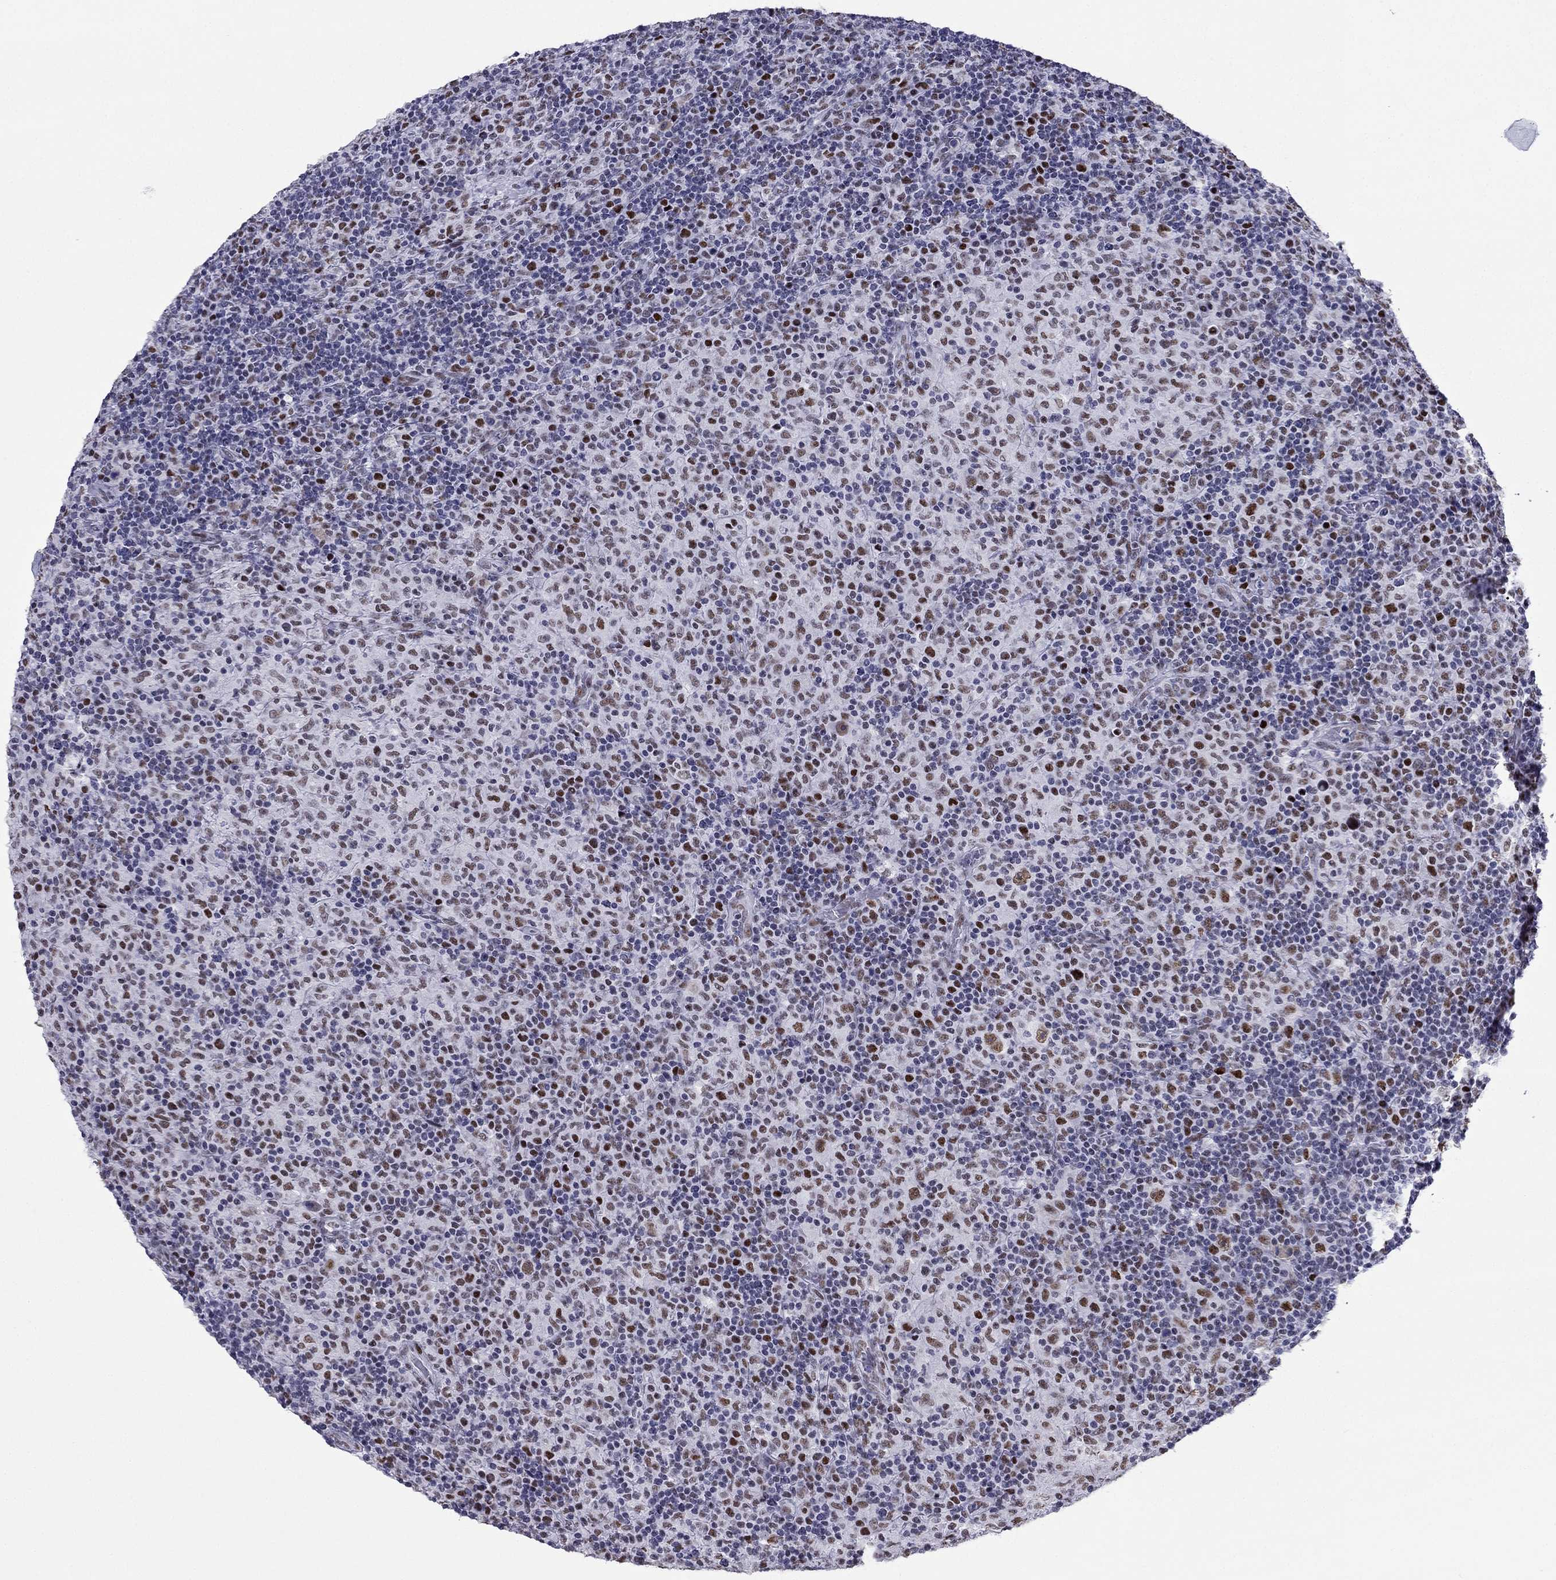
{"staining": {"intensity": "moderate", "quantity": "25%-75%", "location": "nuclear"}, "tissue": "lymphoma", "cell_type": "Tumor cells", "image_type": "cancer", "snomed": [{"axis": "morphology", "description": "Hodgkin's disease, NOS"}, {"axis": "topography", "description": "Lymph node"}], "caption": "A brown stain highlights moderate nuclear staining of a protein in human Hodgkin's disease tumor cells.", "gene": "PPM1G", "patient": {"sex": "male", "age": 70}}